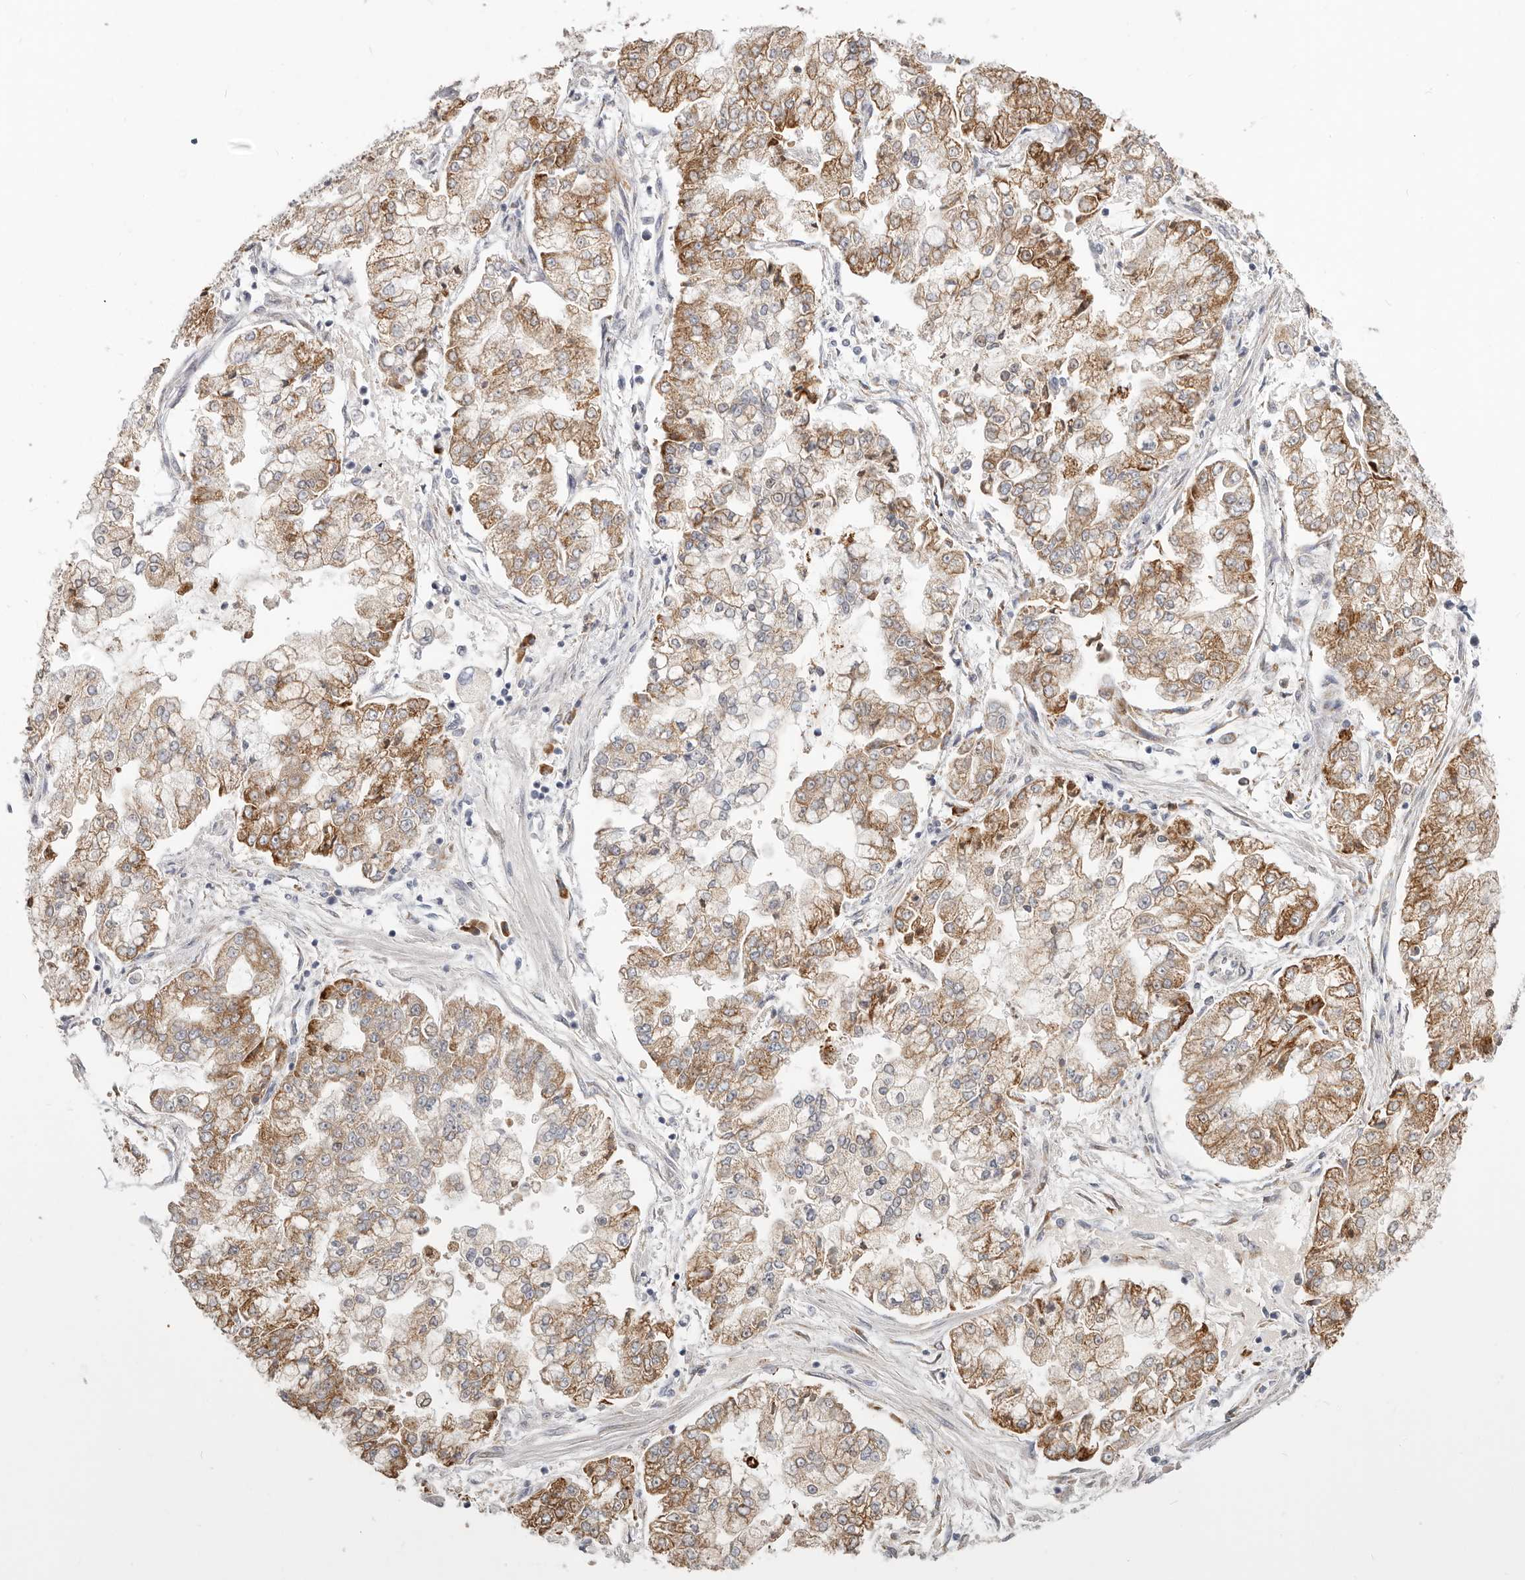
{"staining": {"intensity": "moderate", "quantity": ">75%", "location": "cytoplasmic/membranous,nuclear"}, "tissue": "stomach cancer", "cell_type": "Tumor cells", "image_type": "cancer", "snomed": [{"axis": "morphology", "description": "Adenocarcinoma, NOS"}, {"axis": "topography", "description": "Stomach"}], "caption": "Approximately >75% of tumor cells in stomach cancer (adenocarcinoma) show moderate cytoplasmic/membranous and nuclear protein positivity as visualized by brown immunohistochemical staining.", "gene": "IL32", "patient": {"sex": "male", "age": 76}}